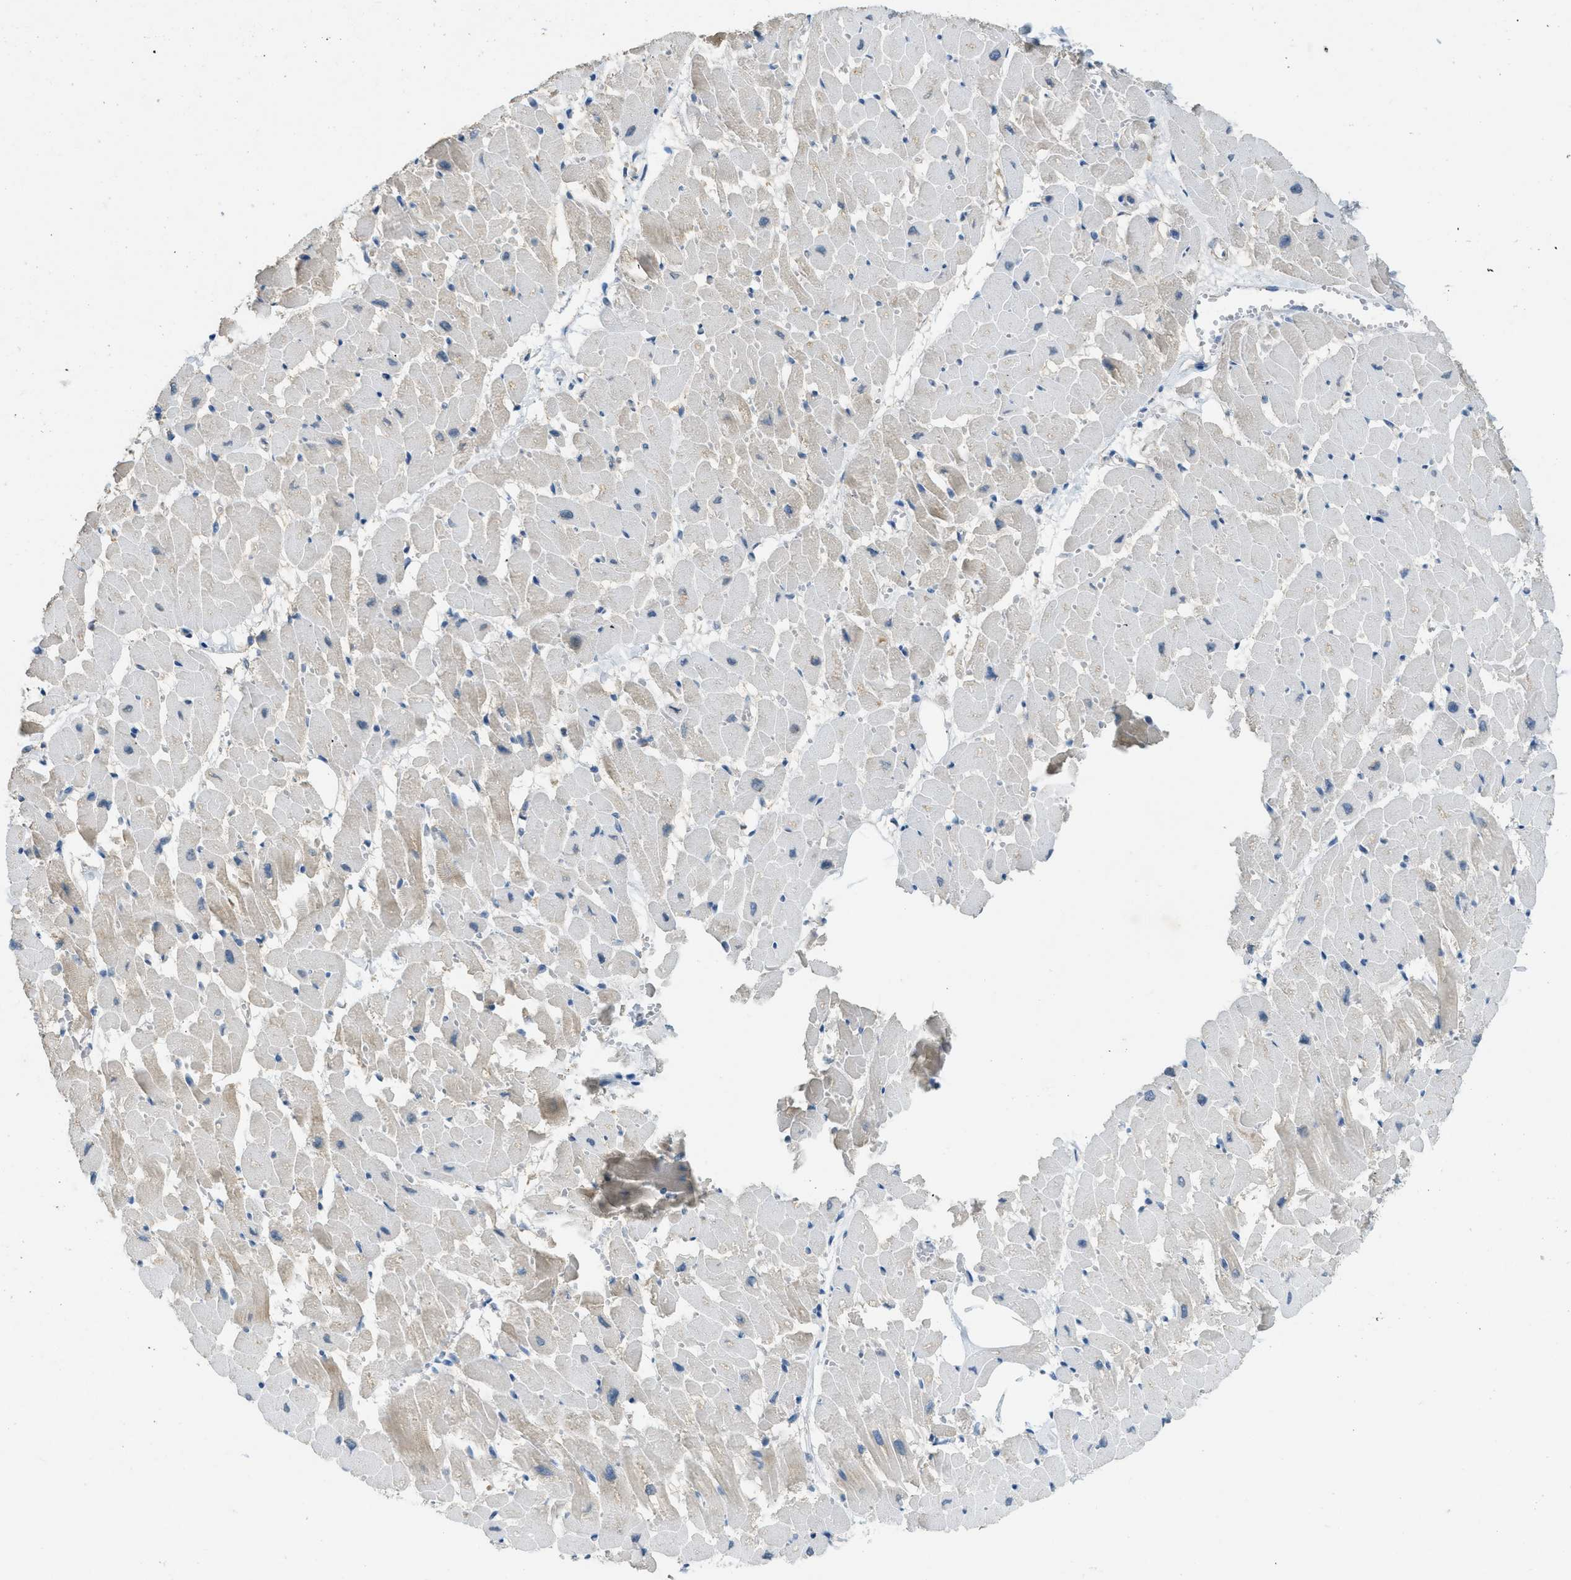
{"staining": {"intensity": "moderate", "quantity": "<25%", "location": "cytoplasmic/membranous"}, "tissue": "heart muscle", "cell_type": "Cardiomyocytes", "image_type": "normal", "snomed": [{"axis": "morphology", "description": "Normal tissue, NOS"}, {"axis": "topography", "description": "Heart"}], "caption": "Heart muscle stained with a brown dye displays moderate cytoplasmic/membranous positive staining in about <25% of cardiomyocytes.", "gene": "MIS18A", "patient": {"sex": "female", "age": 19}}